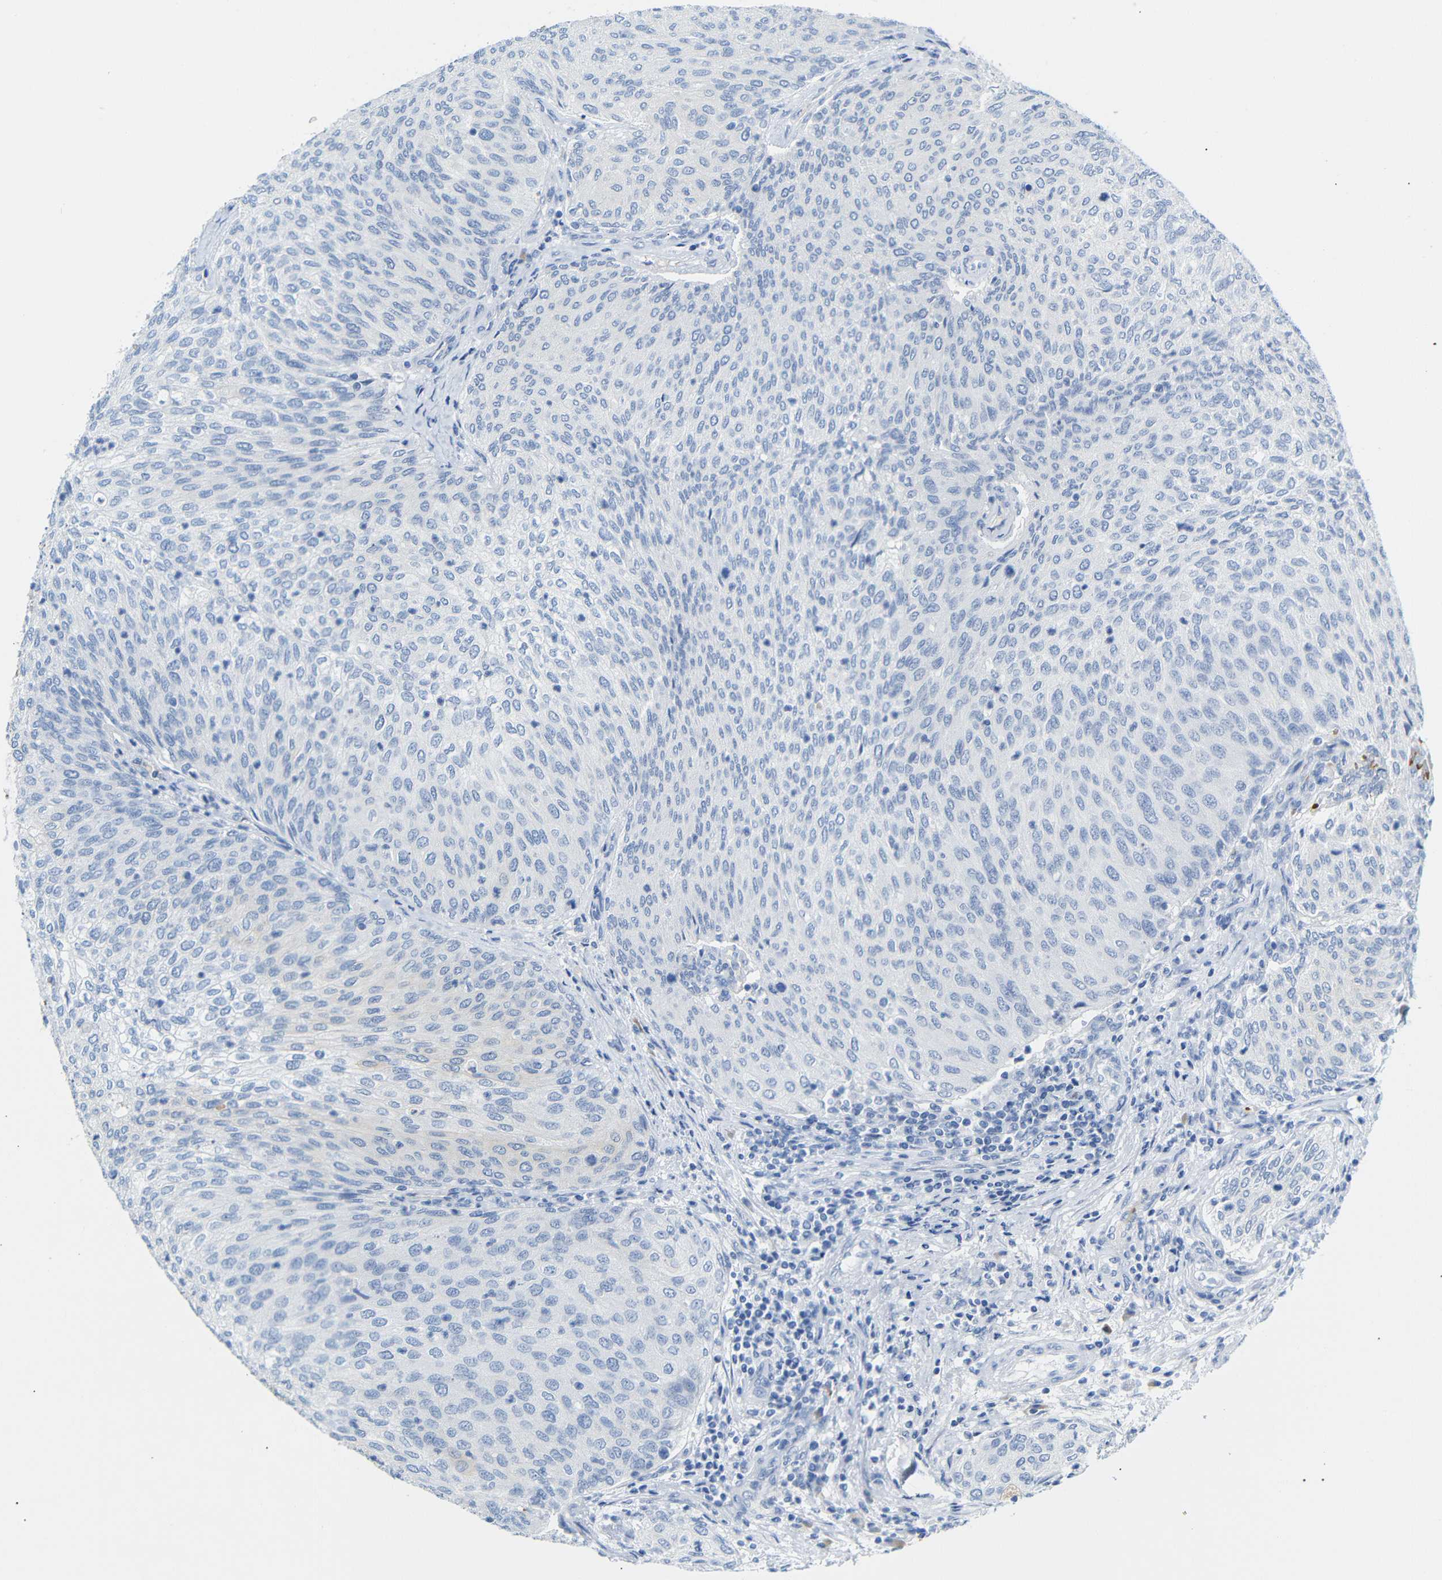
{"staining": {"intensity": "negative", "quantity": "none", "location": "none"}, "tissue": "urothelial cancer", "cell_type": "Tumor cells", "image_type": "cancer", "snomed": [{"axis": "morphology", "description": "Urothelial carcinoma, Low grade"}, {"axis": "topography", "description": "Urinary bladder"}], "caption": "IHC micrograph of neoplastic tissue: human low-grade urothelial carcinoma stained with DAB demonstrates no significant protein staining in tumor cells. (Brightfield microscopy of DAB (3,3'-diaminobenzidine) IHC at high magnification).", "gene": "ERVMER34-1", "patient": {"sex": "female", "age": 79}}